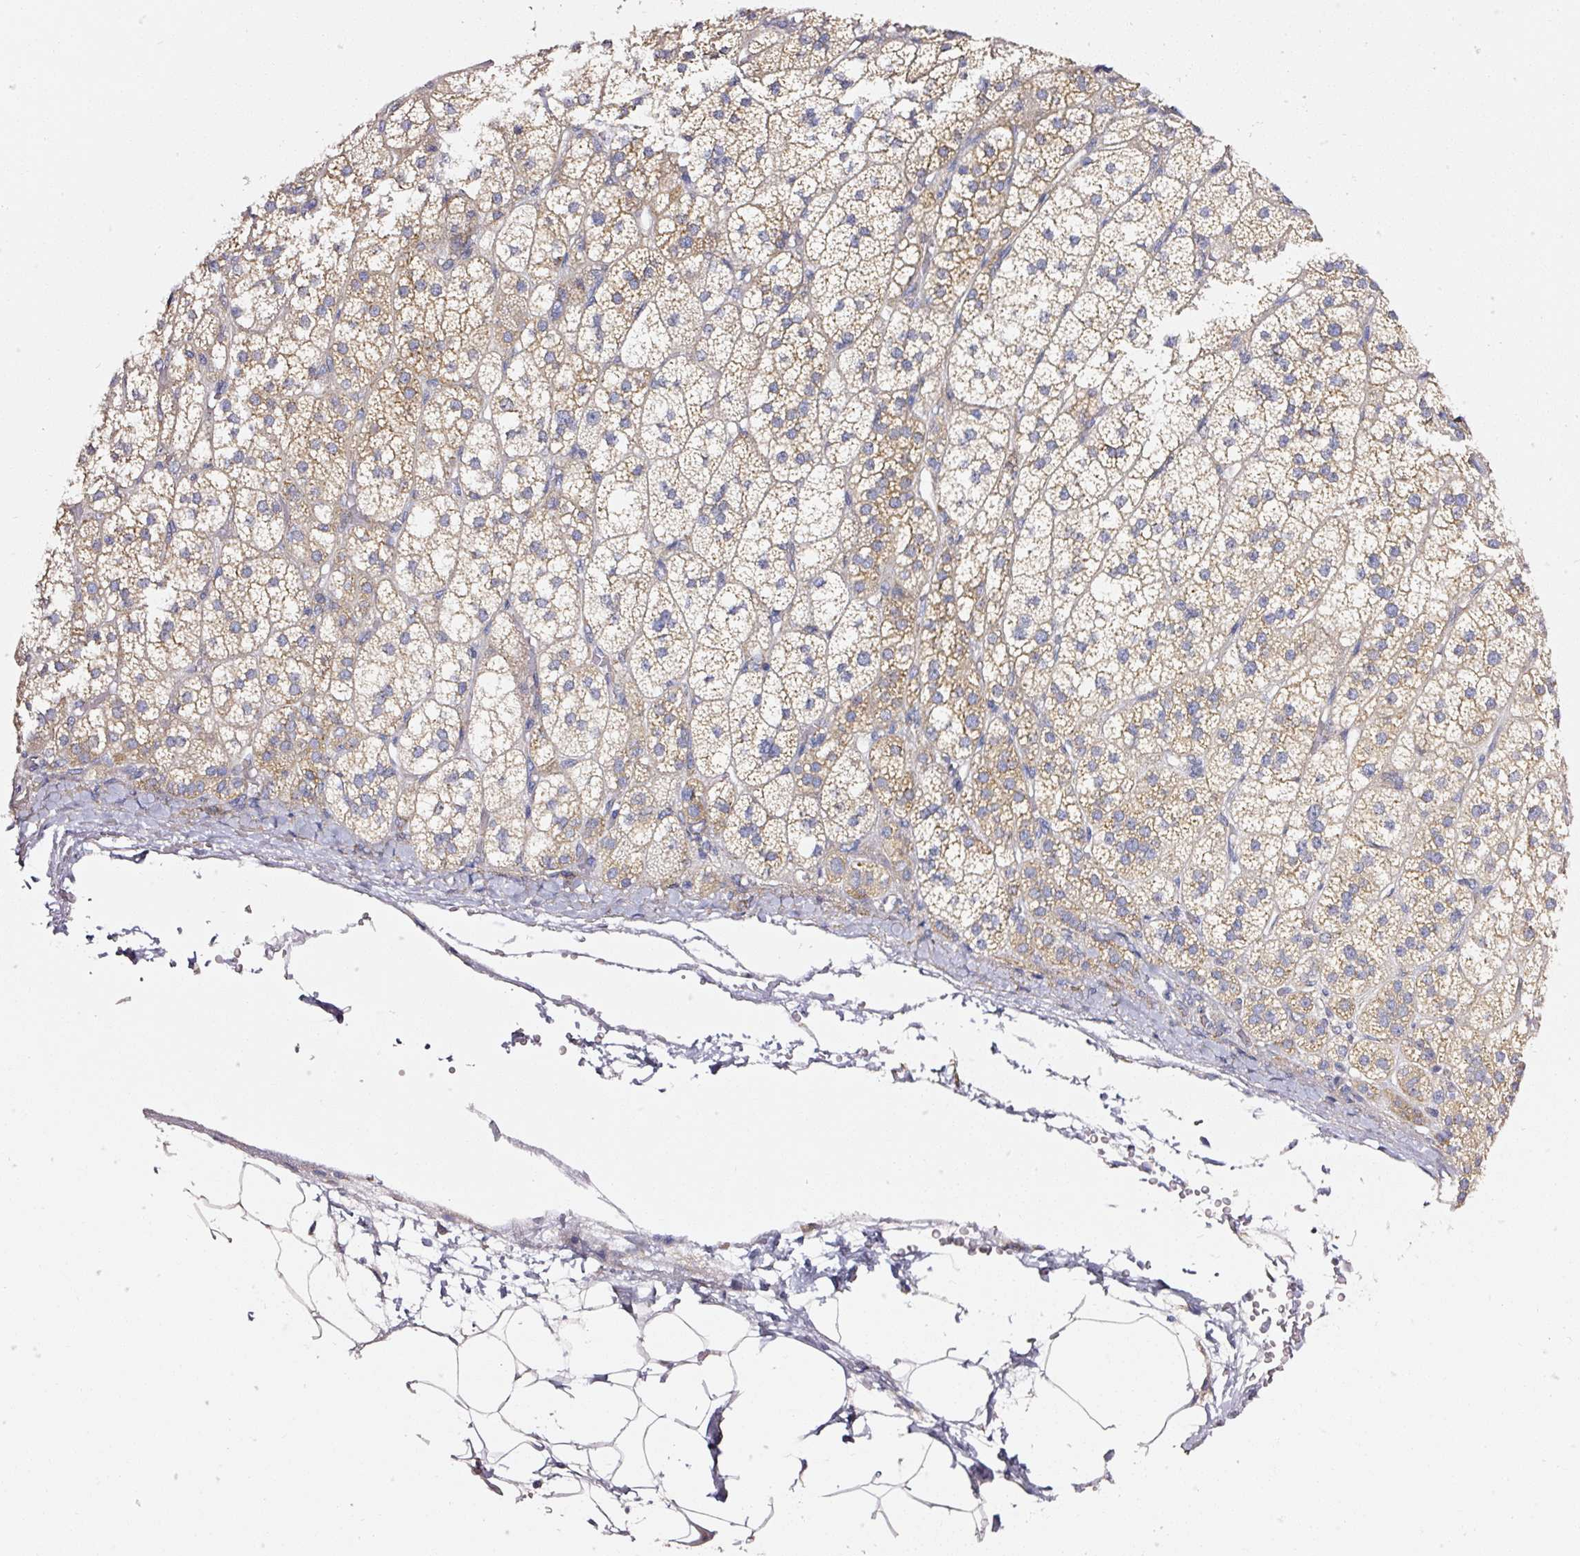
{"staining": {"intensity": "moderate", "quantity": ">75%", "location": "cytoplasmic/membranous"}, "tissue": "adrenal gland", "cell_type": "Glandular cells", "image_type": "normal", "snomed": [{"axis": "morphology", "description": "Normal tissue, NOS"}, {"axis": "topography", "description": "Adrenal gland"}], "caption": "Immunohistochemistry (DAB (3,3'-diaminobenzidine)) staining of normal human adrenal gland reveals moderate cytoplasmic/membranous protein positivity in approximately >75% of glandular cells.", "gene": "RPL10A", "patient": {"sex": "female", "age": 60}}